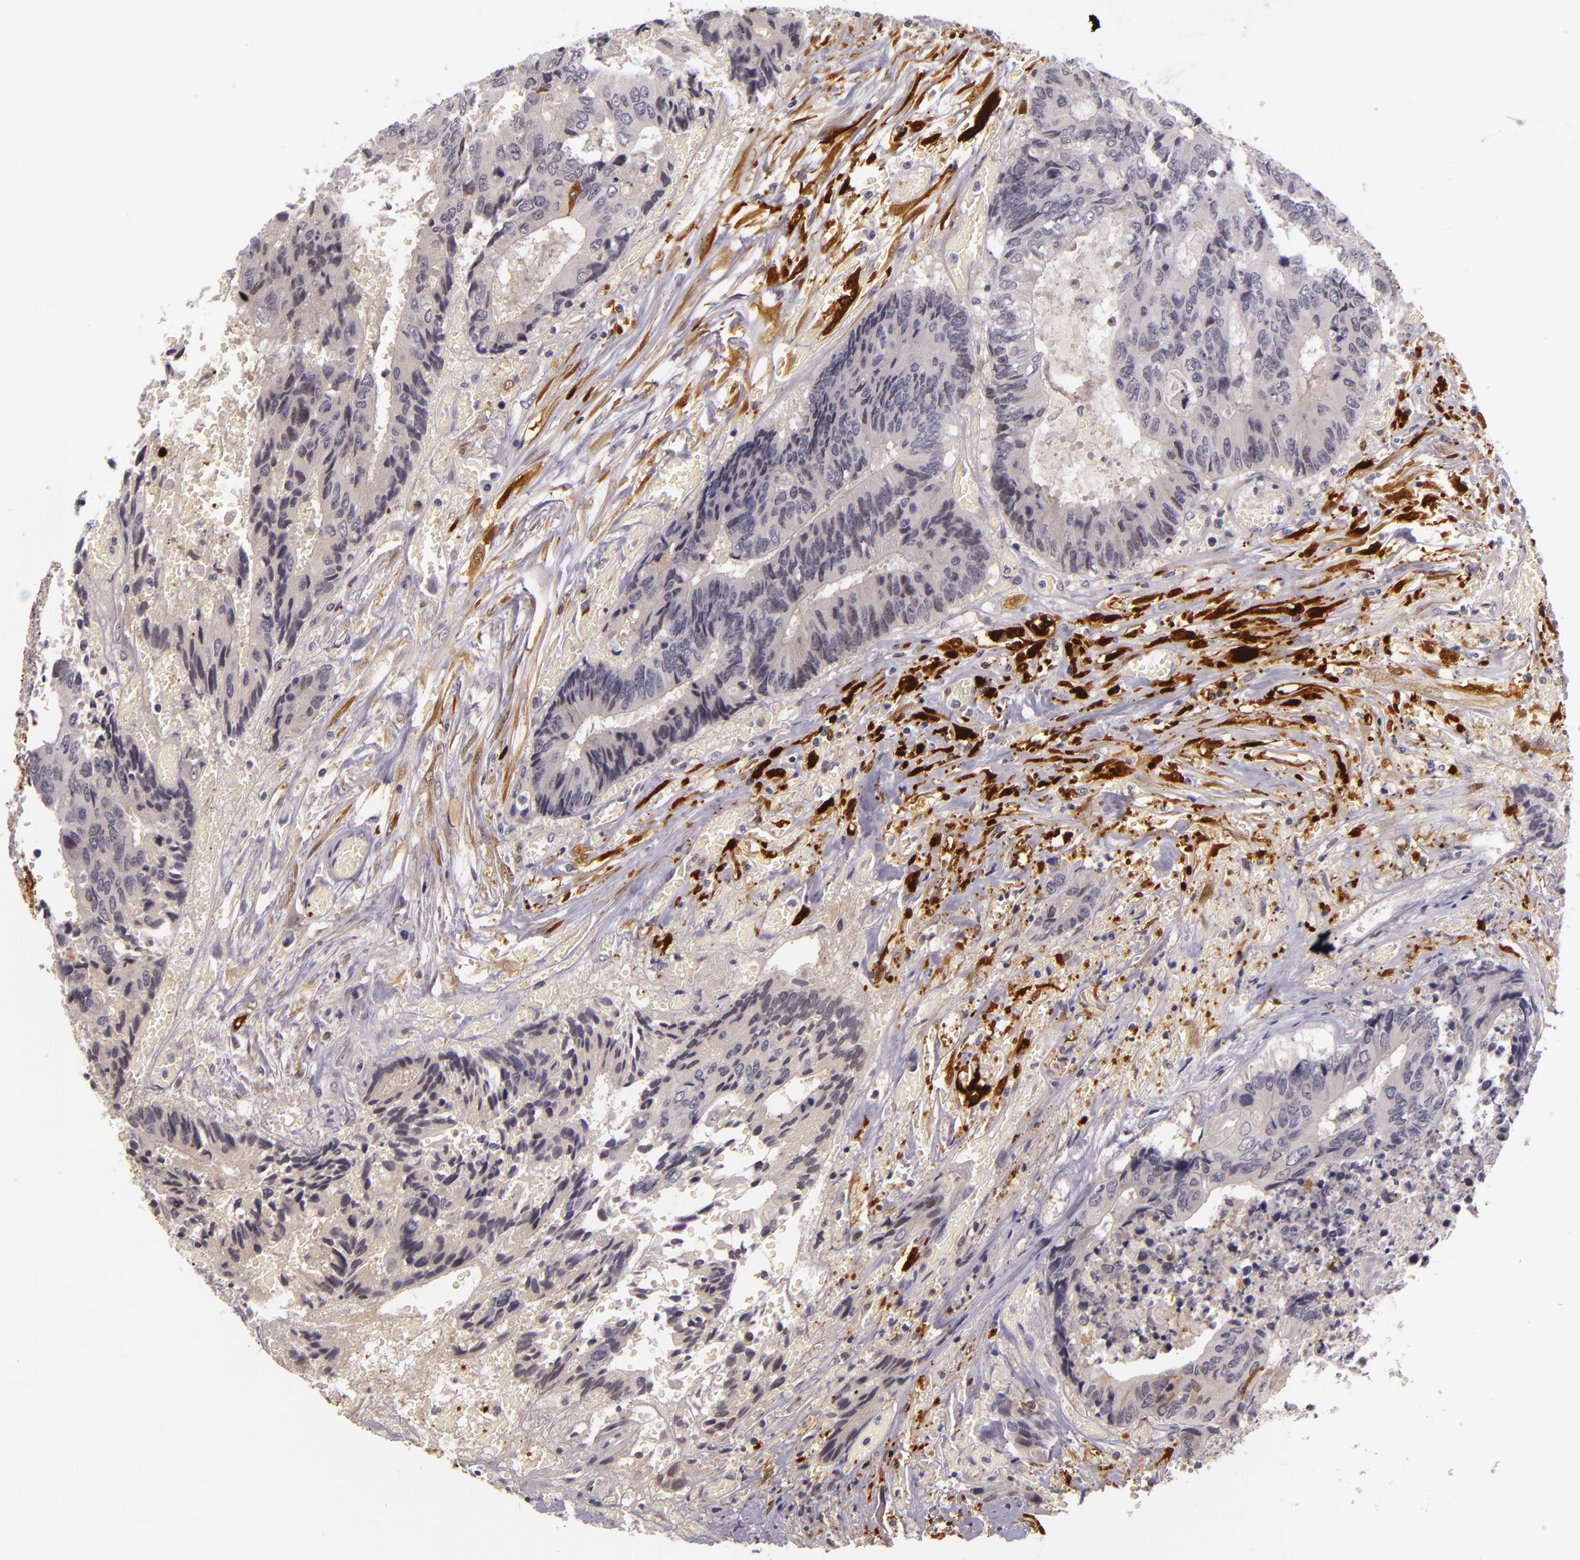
{"staining": {"intensity": "negative", "quantity": "none", "location": "none"}, "tissue": "colorectal cancer", "cell_type": "Tumor cells", "image_type": "cancer", "snomed": [{"axis": "morphology", "description": "Adenocarcinoma, NOS"}, {"axis": "topography", "description": "Rectum"}], "caption": "Tumor cells show no significant staining in colorectal adenocarcinoma.", "gene": "MT1A", "patient": {"sex": "male", "age": 55}}